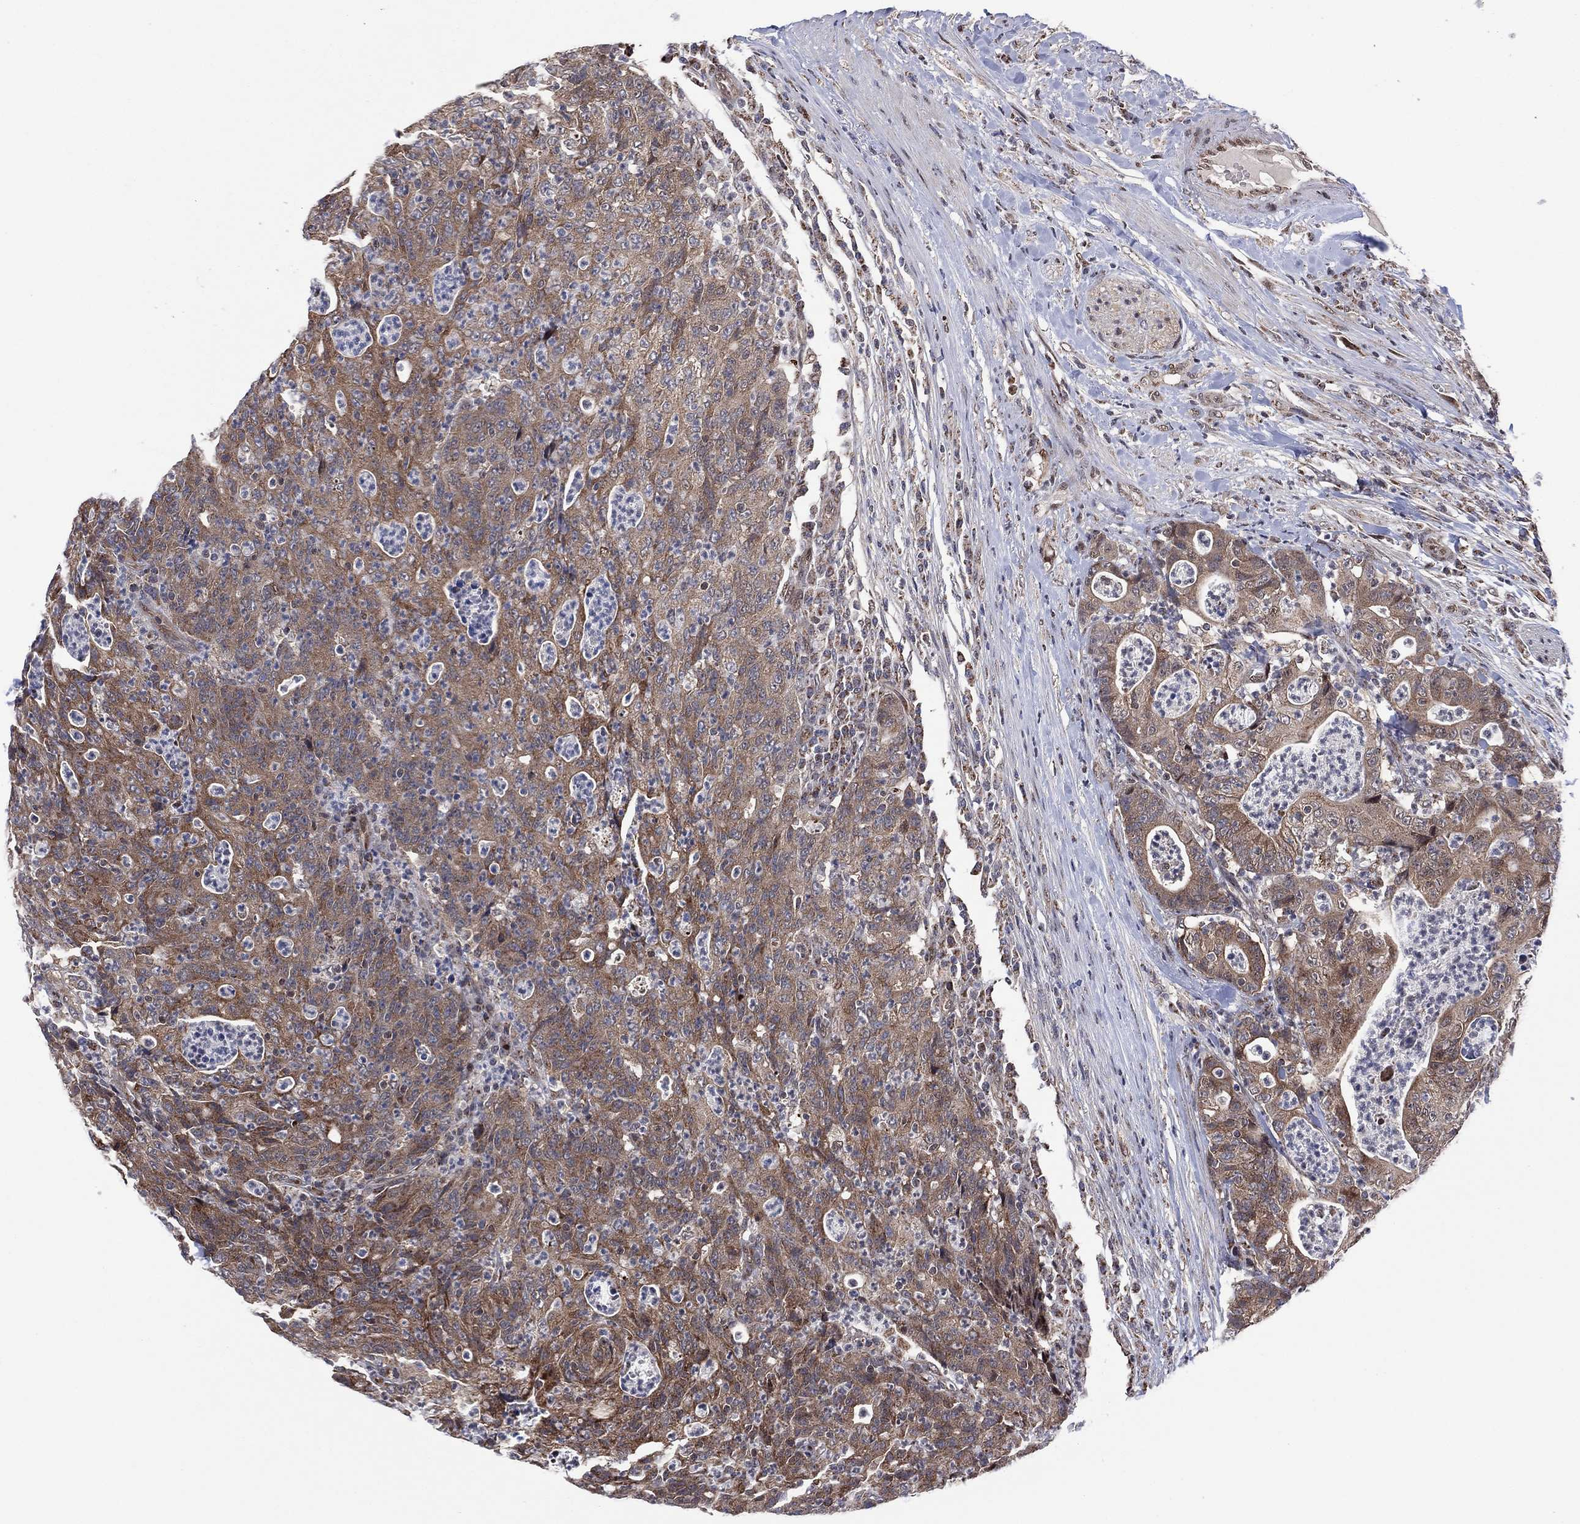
{"staining": {"intensity": "weak", "quantity": ">75%", "location": "cytoplasmic/membranous"}, "tissue": "colorectal cancer", "cell_type": "Tumor cells", "image_type": "cancer", "snomed": [{"axis": "morphology", "description": "Adenocarcinoma, NOS"}, {"axis": "topography", "description": "Colon"}], "caption": "Immunohistochemistry (DAB) staining of human colorectal adenocarcinoma demonstrates weak cytoplasmic/membranous protein expression in approximately >75% of tumor cells.", "gene": "PIDD1", "patient": {"sex": "male", "age": 70}}